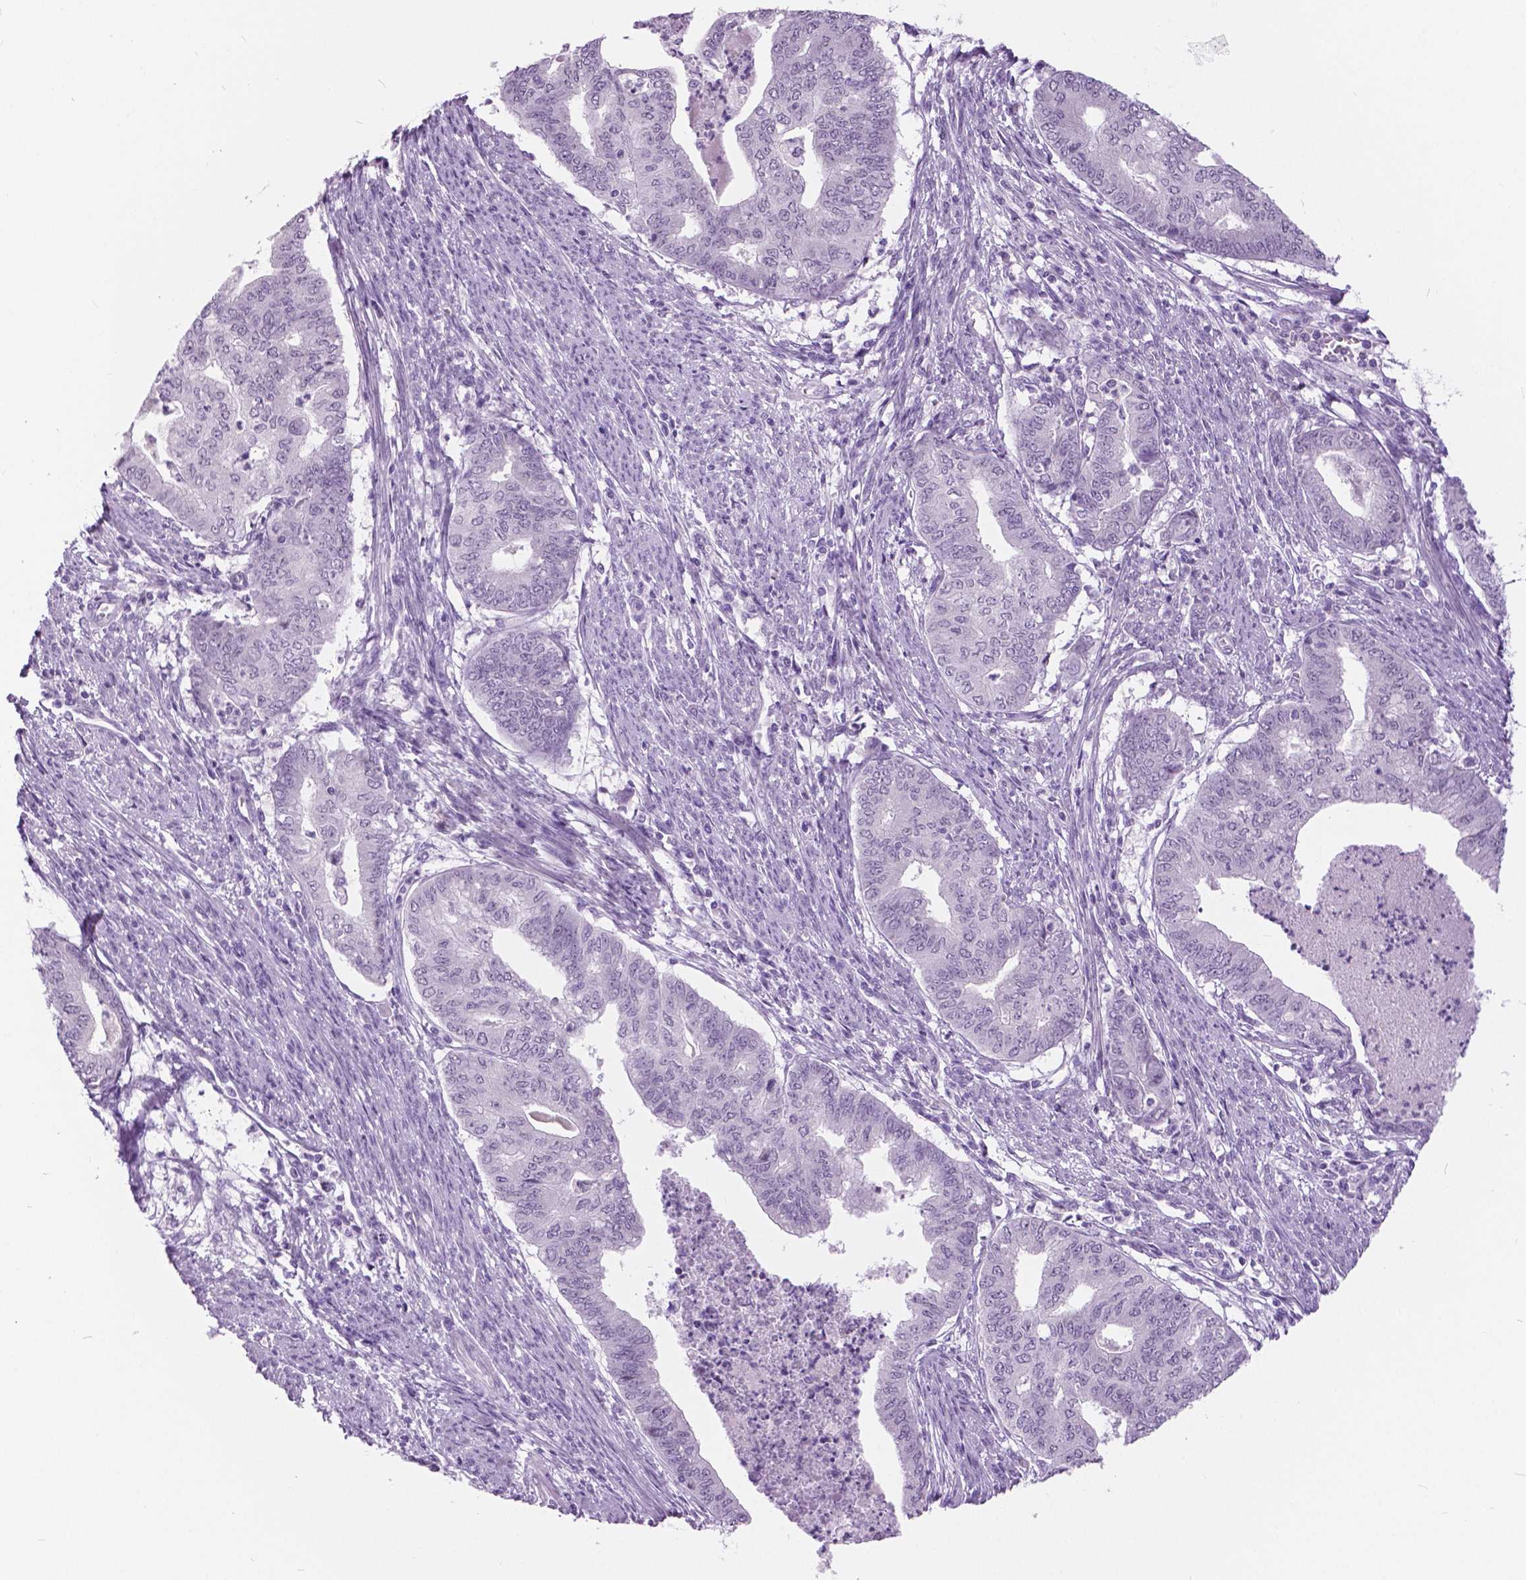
{"staining": {"intensity": "negative", "quantity": "none", "location": "none"}, "tissue": "endometrial cancer", "cell_type": "Tumor cells", "image_type": "cancer", "snomed": [{"axis": "morphology", "description": "Adenocarcinoma, NOS"}, {"axis": "topography", "description": "Endometrium"}], "caption": "An IHC image of endometrial cancer (adenocarcinoma) is shown. There is no staining in tumor cells of endometrial cancer (adenocarcinoma).", "gene": "MYOM1", "patient": {"sex": "female", "age": 79}}